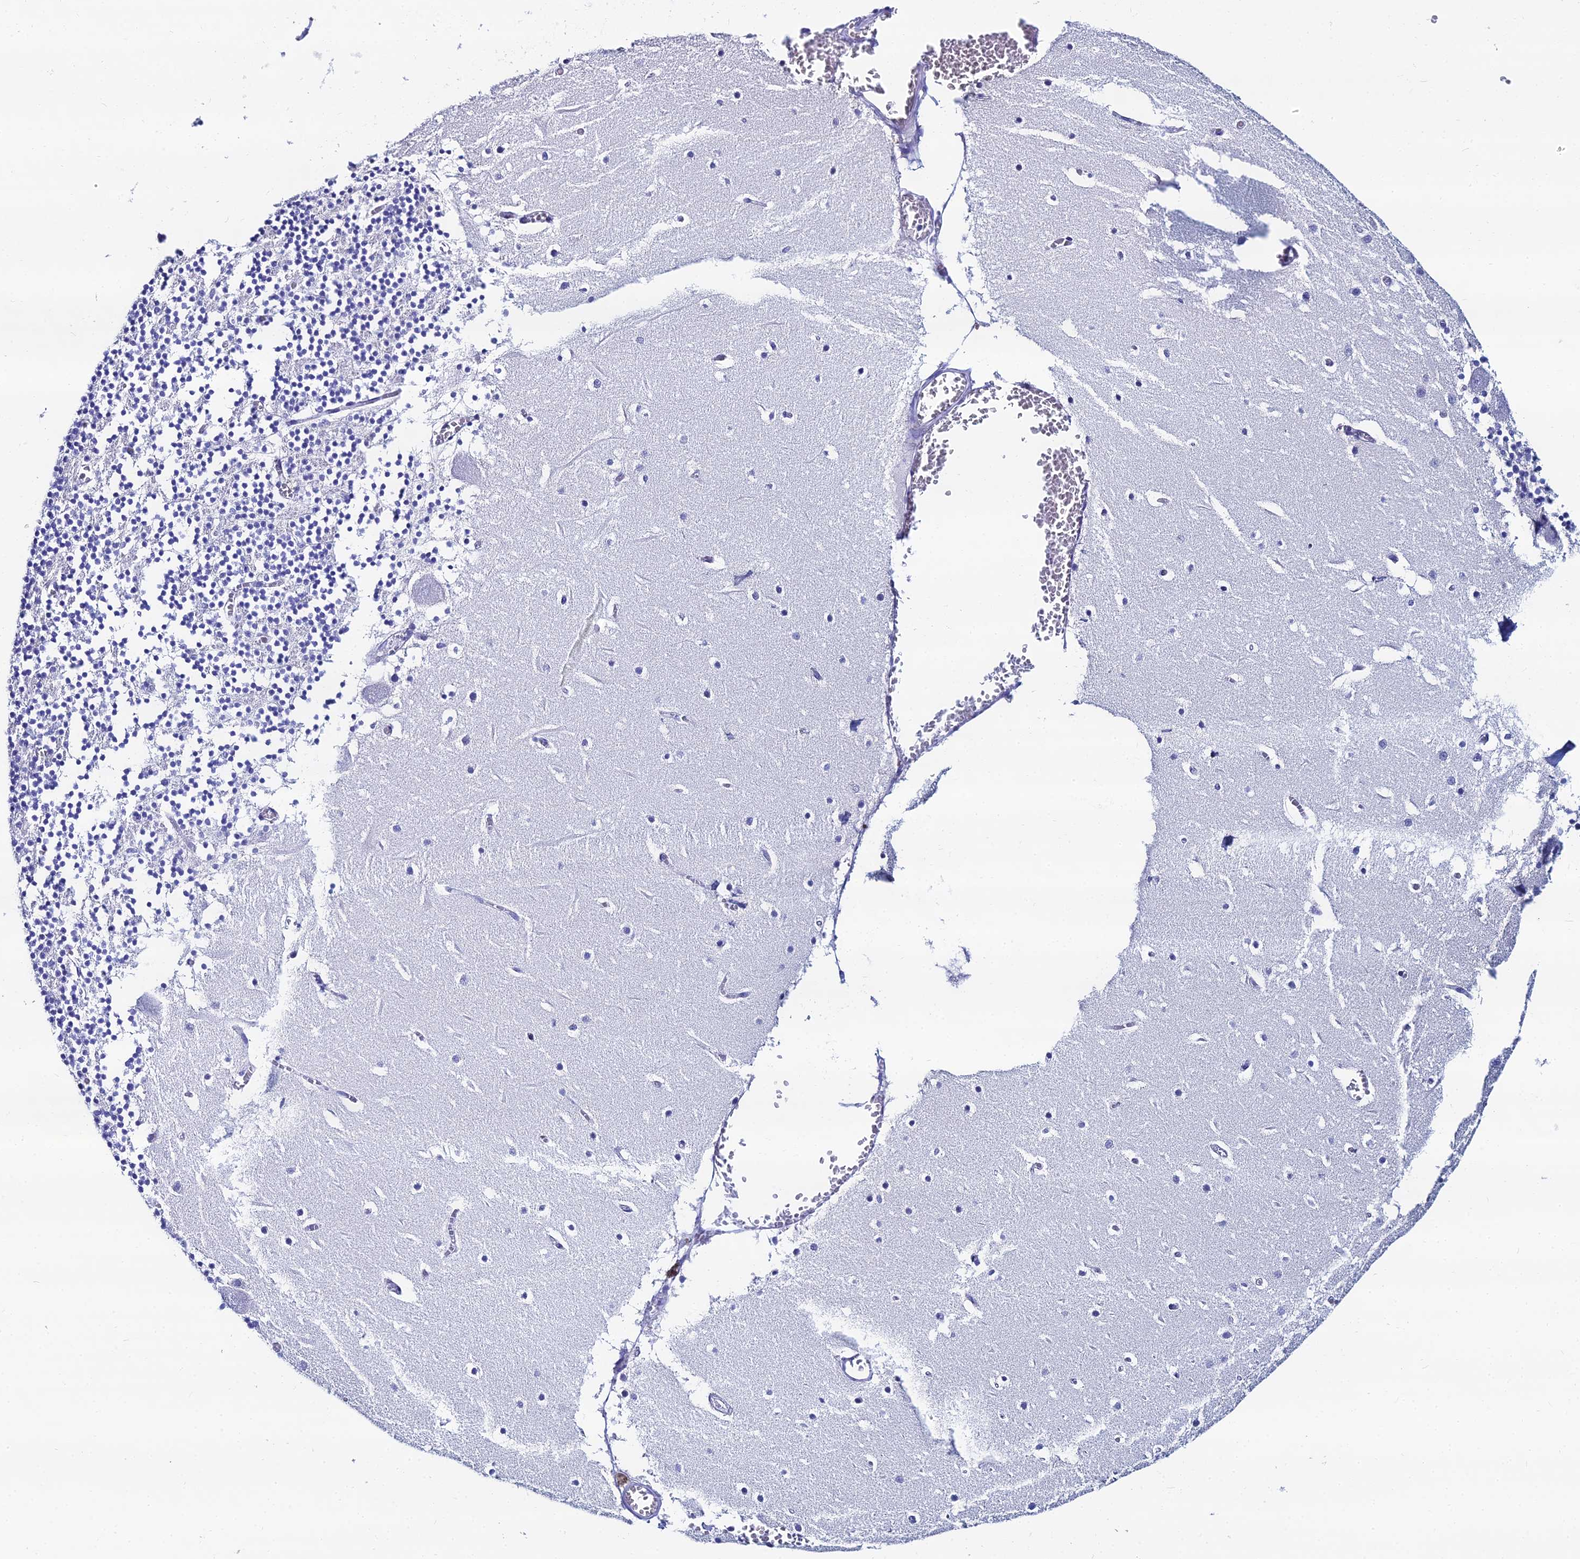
{"staining": {"intensity": "negative", "quantity": "none", "location": "none"}, "tissue": "cerebellum", "cell_type": "Cells in granular layer", "image_type": "normal", "snomed": [{"axis": "morphology", "description": "Normal tissue, NOS"}, {"axis": "topography", "description": "Cerebellum"}], "caption": "Cells in granular layer show no significant expression in normal cerebellum.", "gene": "HSPA1L", "patient": {"sex": "female", "age": 28}}